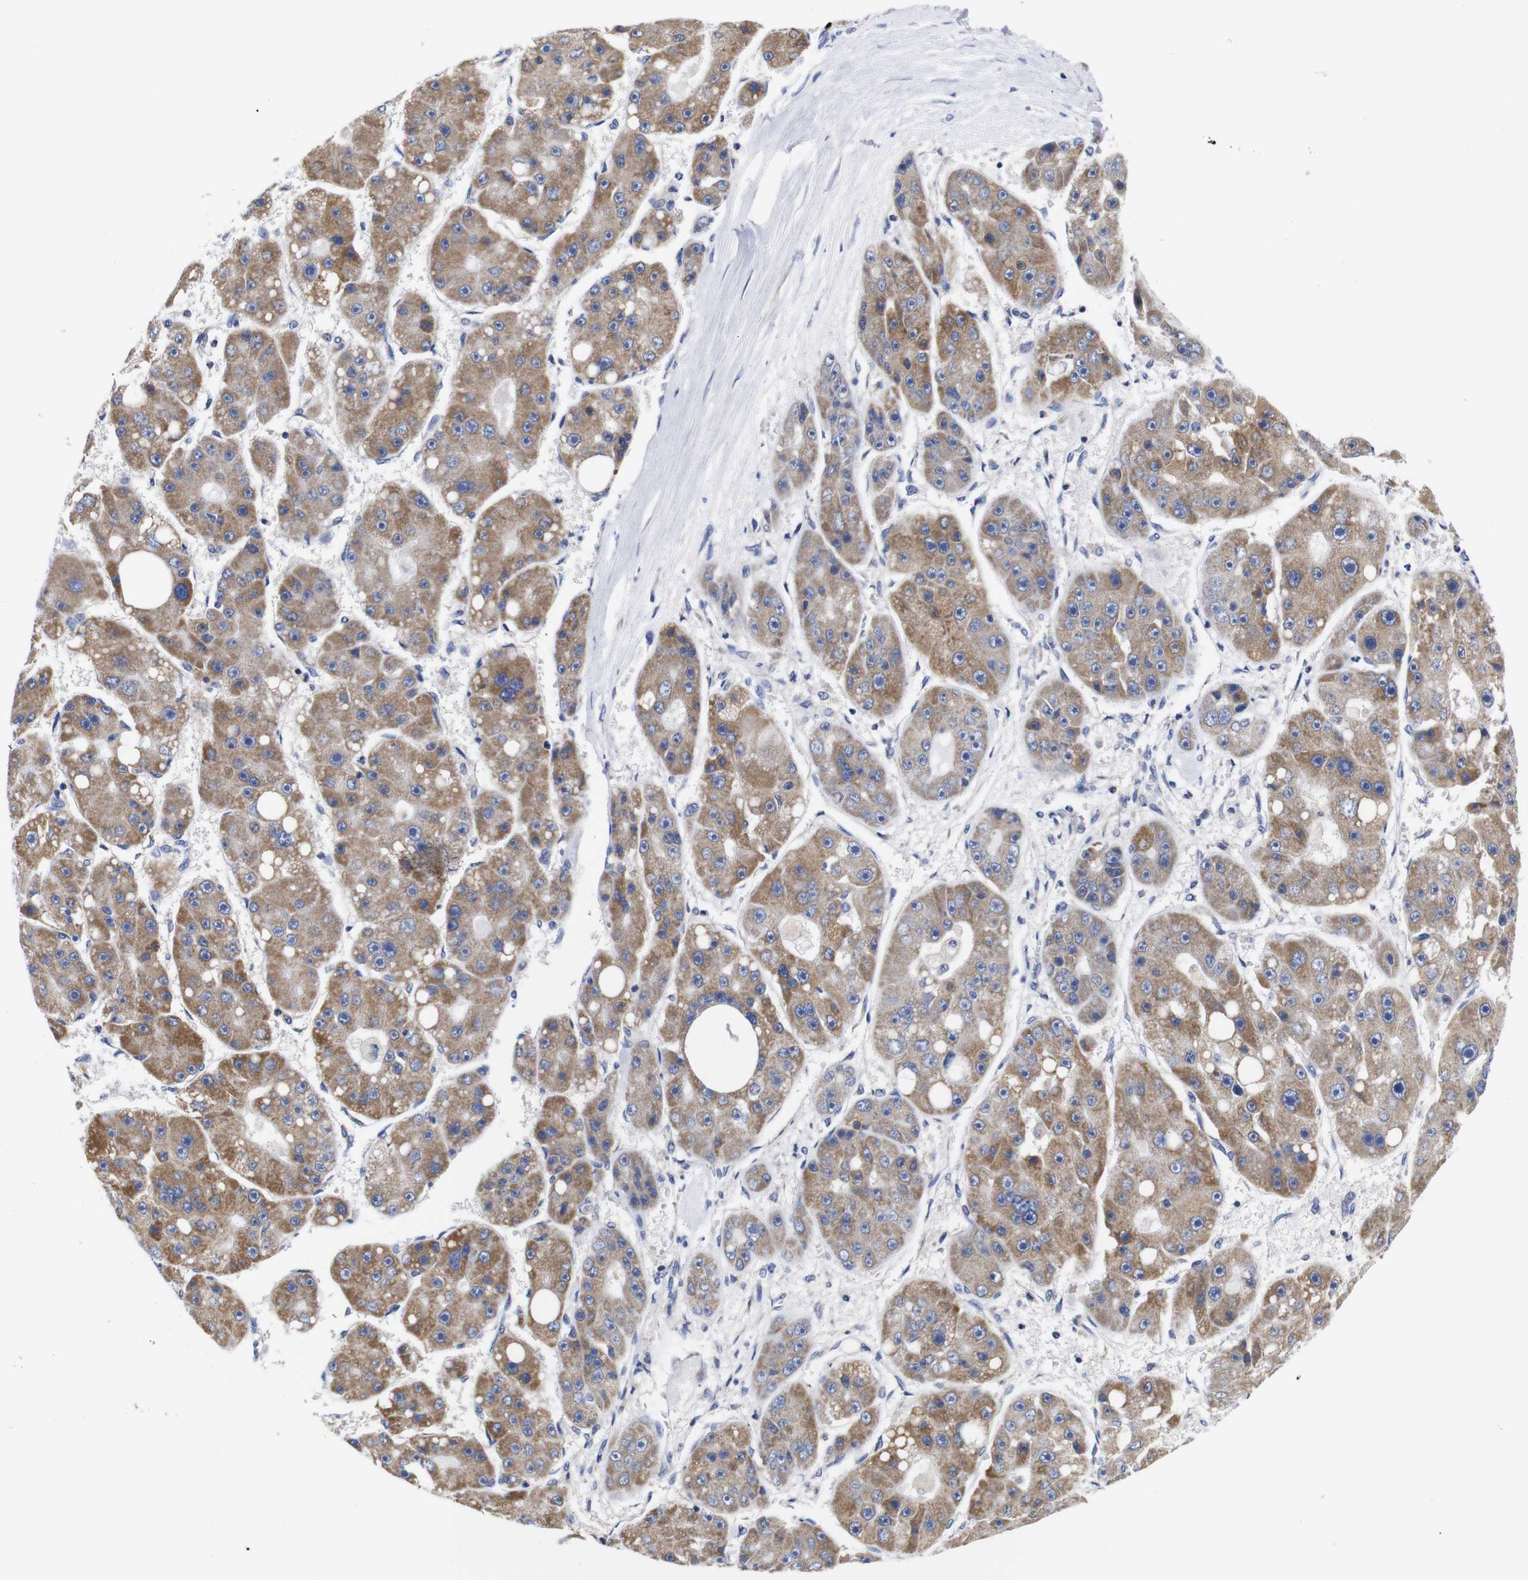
{"staining": {"intensity": "moderate", "quantity": ">75%", "location": "cytoplasmic/membranous"}, "tissue": "liver cancer", "cell_type": "Tumor cells", "image_type": "cancer", "snomed": [{"axis": "morphology", "description": "Carcinoma, Hepatocellular, NOS"}, {"axis": "topography", "description": "Liver"}], "caption": "Human liver cancer (hepatocellular carcinoma) stained with a brown dye reveals moderate cytoplasmic/membranous positive expression in about >75% of tumor cells.", "gene": "OPN3", "patient": {"sex": "female", "age": 61}}